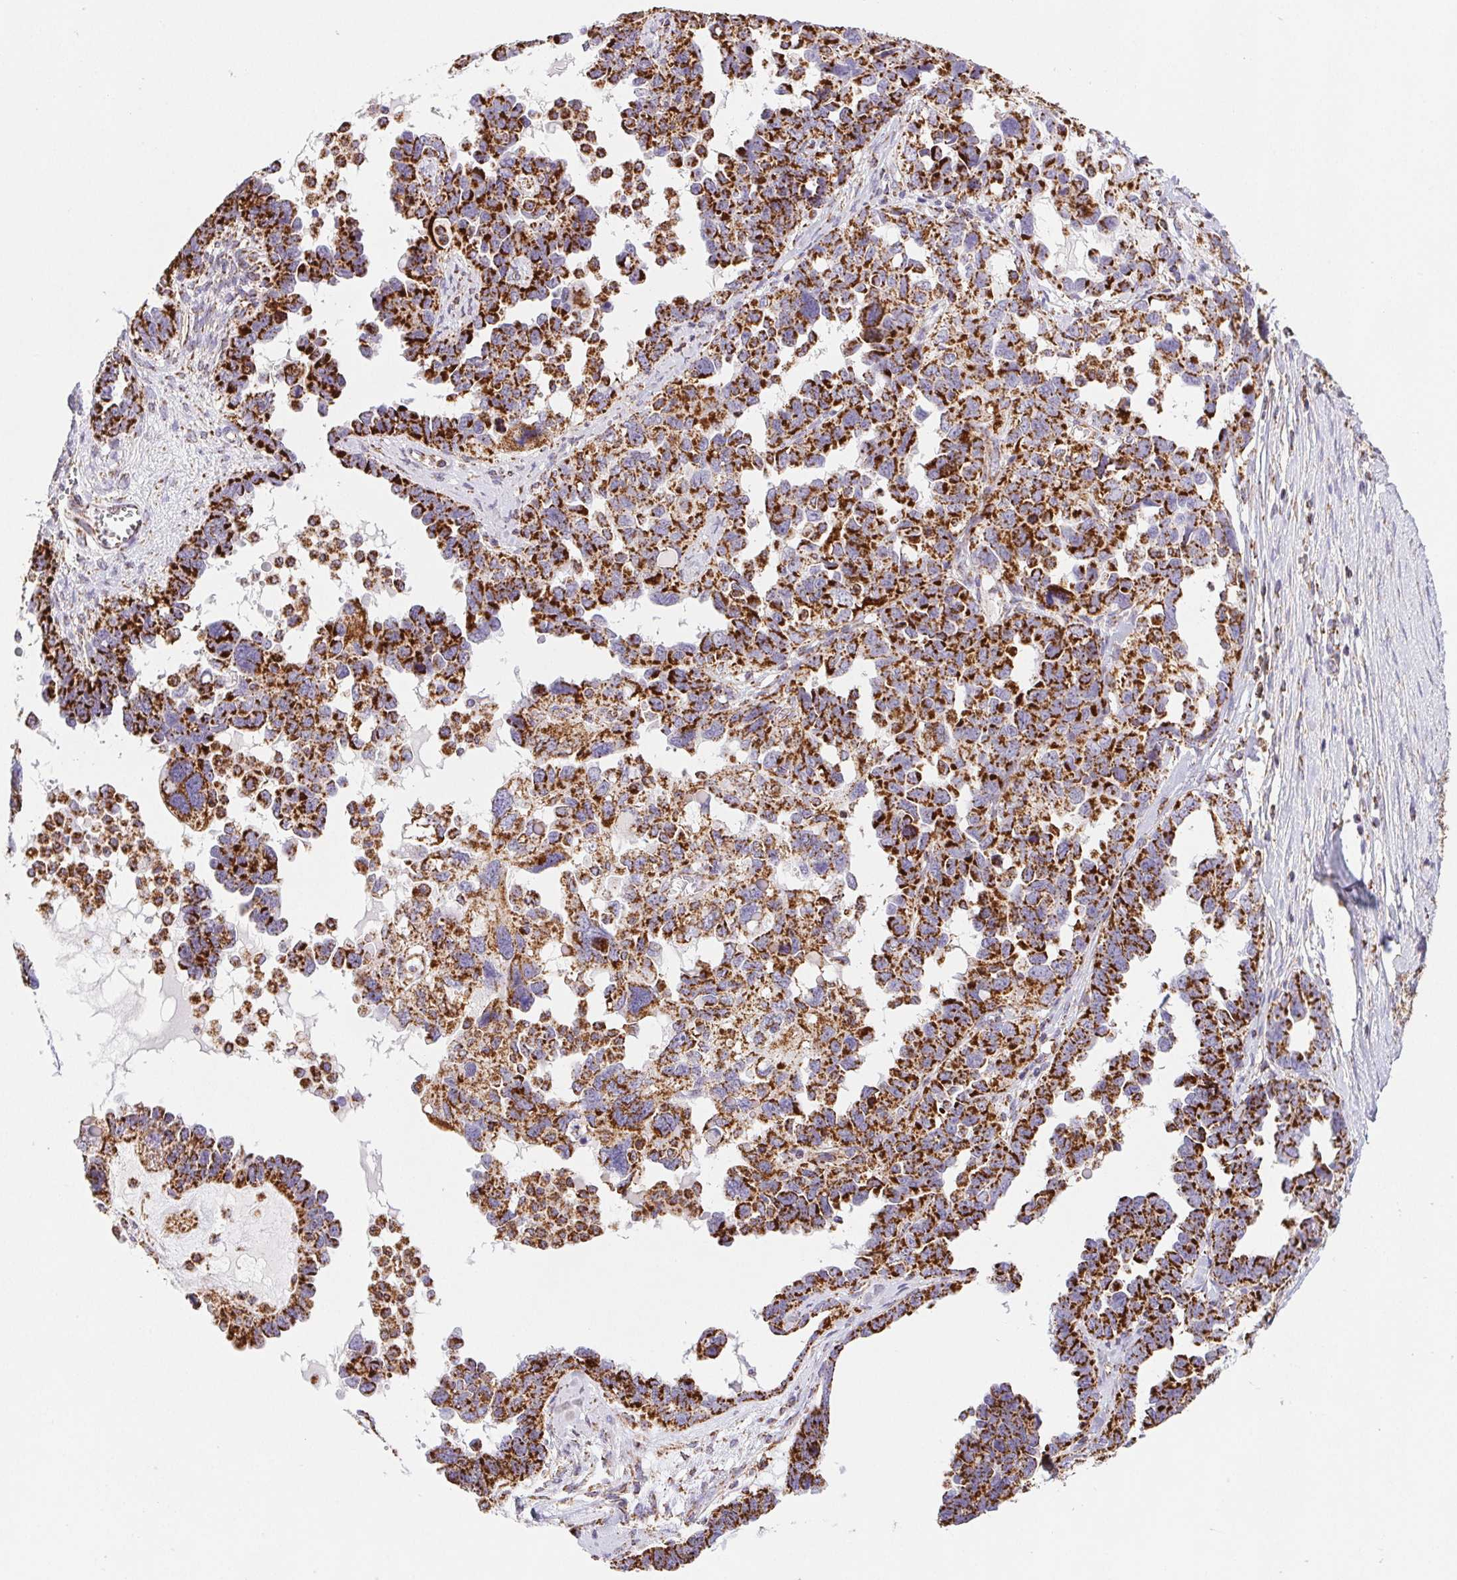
{"staining": {"intensity": "strong", "quantity": ">75%", "location": "cytoplasmic/membranous"}, "tissue": "ovarian cancer", "cell_type": "Tumor cells", "image_type": "cancer", "snomed": [{"axis": "morphology", "description": "Cystadenocarcinoma, serous, NOS"}, {"axis": "topography", "description": "Ovary"}], "caption": "Protein analysis of ovarian serous cystadenocarcinoma tissue shows strong cytoplasmic/membranous staining in approximately >75% of tumor cells. The protein is shown in brown color, while the nuclei are stained blue.", "gene": "NIPSNAP2", "patient": {"sex": "female", "age": 69}}